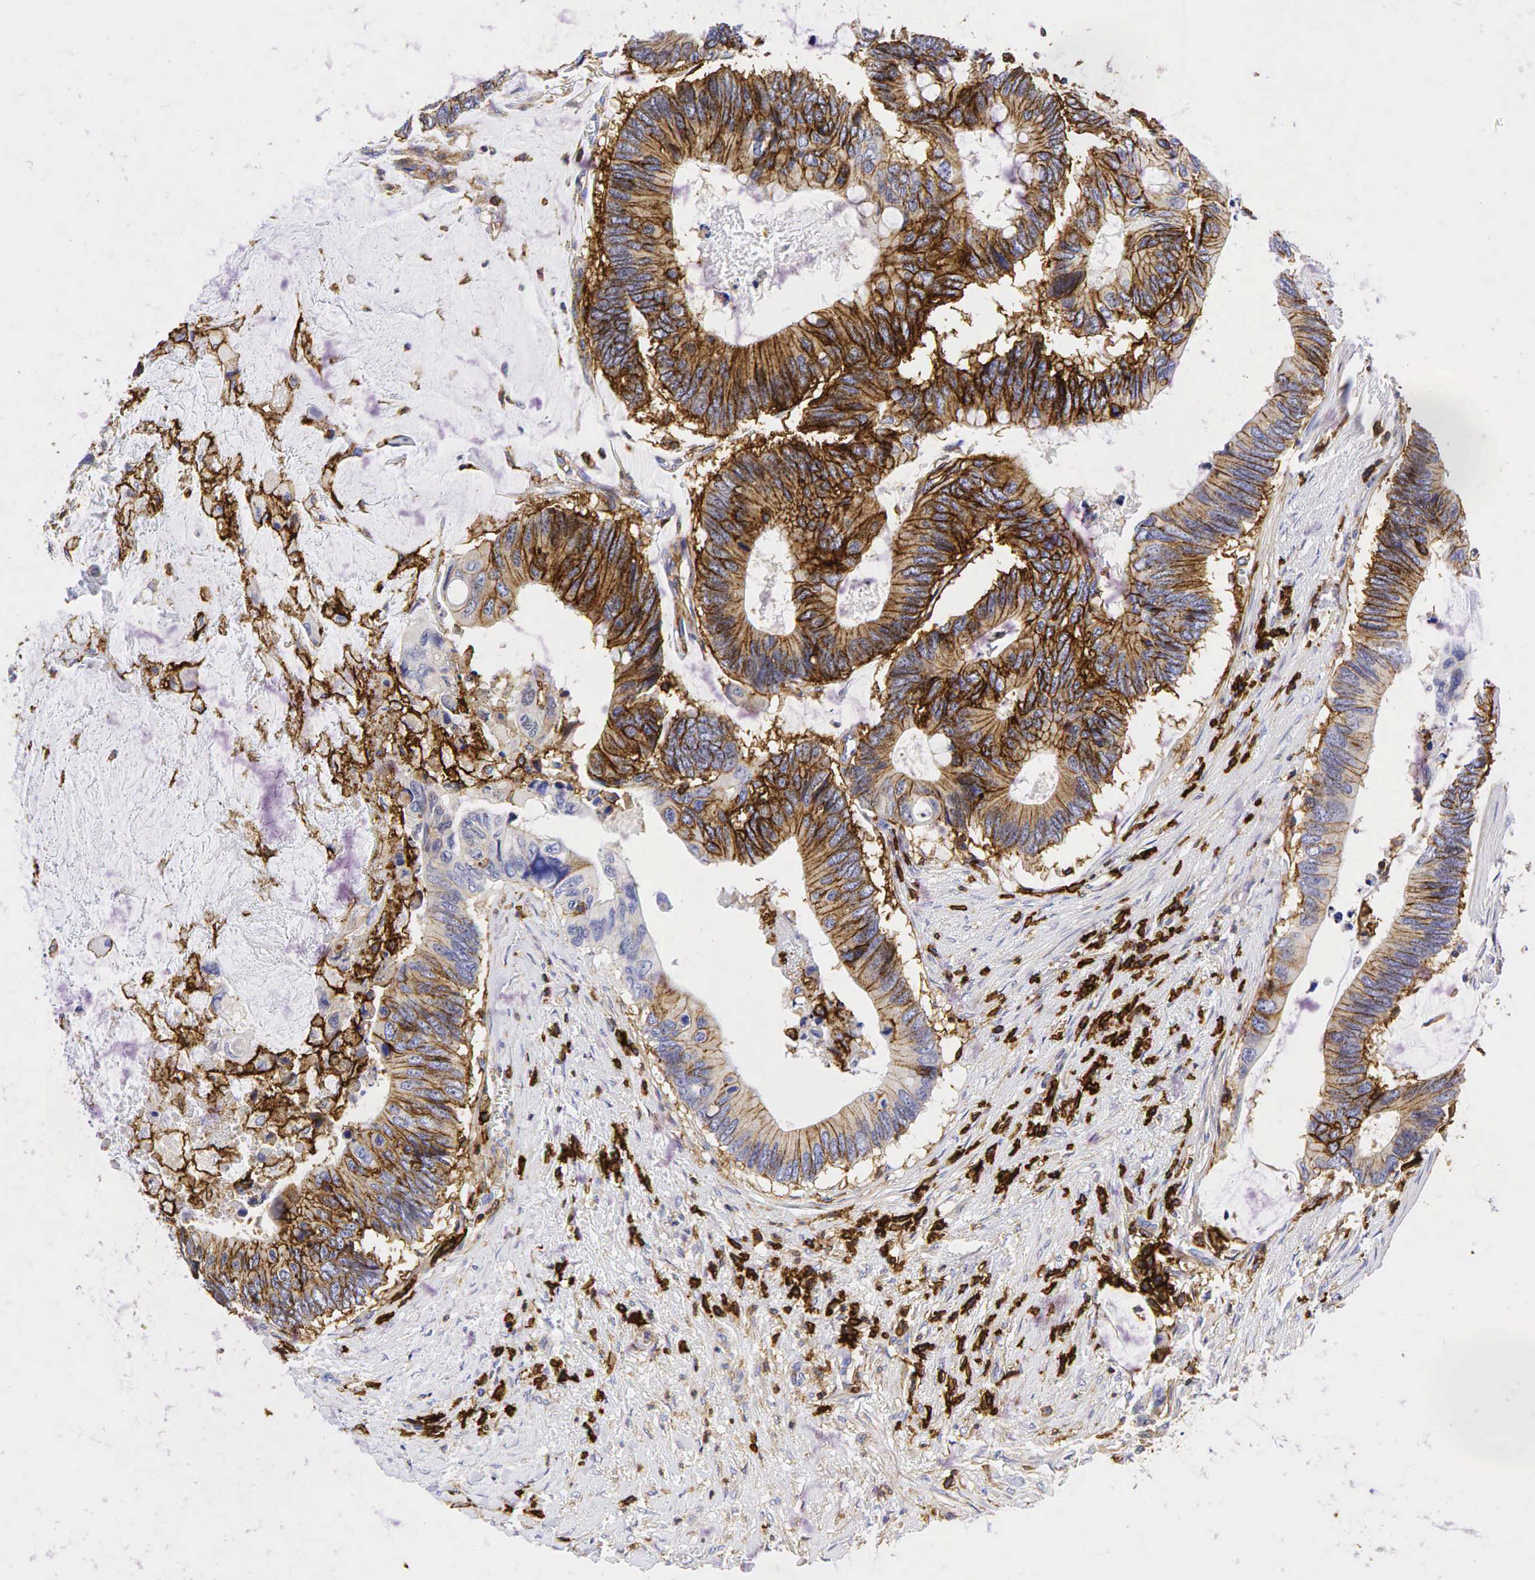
{"staining": {"intensity": "strong", "quantity": "25%-75%", "location": "cytoplasmic/membranous"}, "tissue": "colorectal cancer", "cell_type": "Tumor cells", "image_type": "cancer", "snomed": [{"axis": "morphology", "description": "Adenocarcinoma, NOS"}, {"axis": "topography", "description": "Colon"}], "caption": "Immunohistochemical staining of colorectal adenocarcinoma shows high levels of strong cytoplasmic/membranous protein positivity in about 25%-75% of tumor cells. Immunohistochemistry (ihc) stains the protein in brown and the nuclei are stained blue.", "gene": "CD44", "patient": {"sex": "male", "age": 65}}